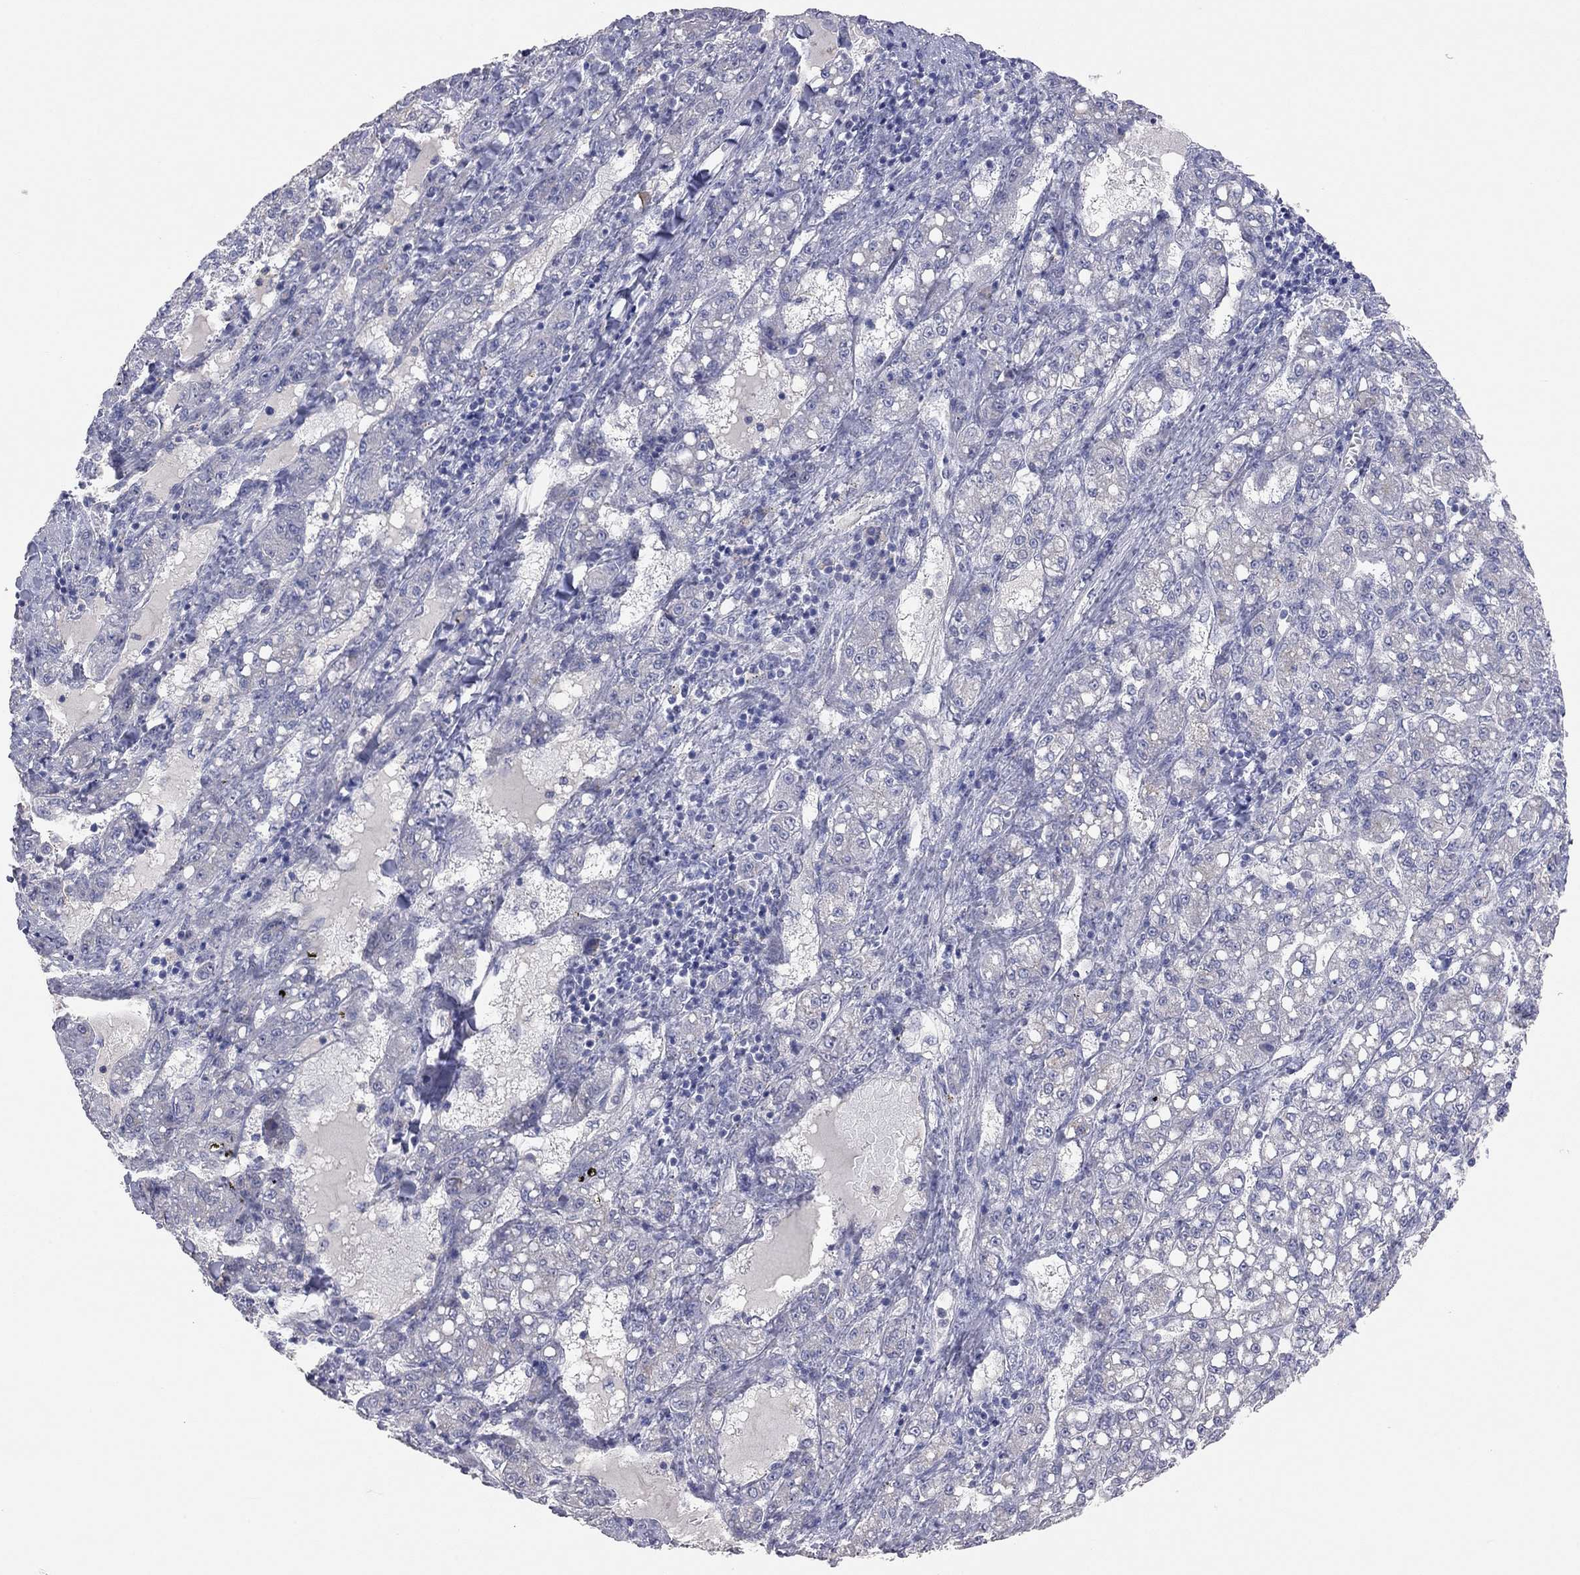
{"staining": {"intensity": "negative", "quantity": "none", "location": "none"}, "tissue": "liver cancer", "cell_type": "Tumor cells", "image_type": "cancer", "snomed": [{"axis": "morphology", "description": "Carcinoma, Hepatocellular, NOS"}, {"axis": "topography", "description": "Liver"}], "caption": "Liver hepatocellular carcinoma stained for a protein using immunohistochemistry (IHC) displays no expression tumor cells.", "gene": "KCNB1", "patient": {"sex": "female", "age": 65}}